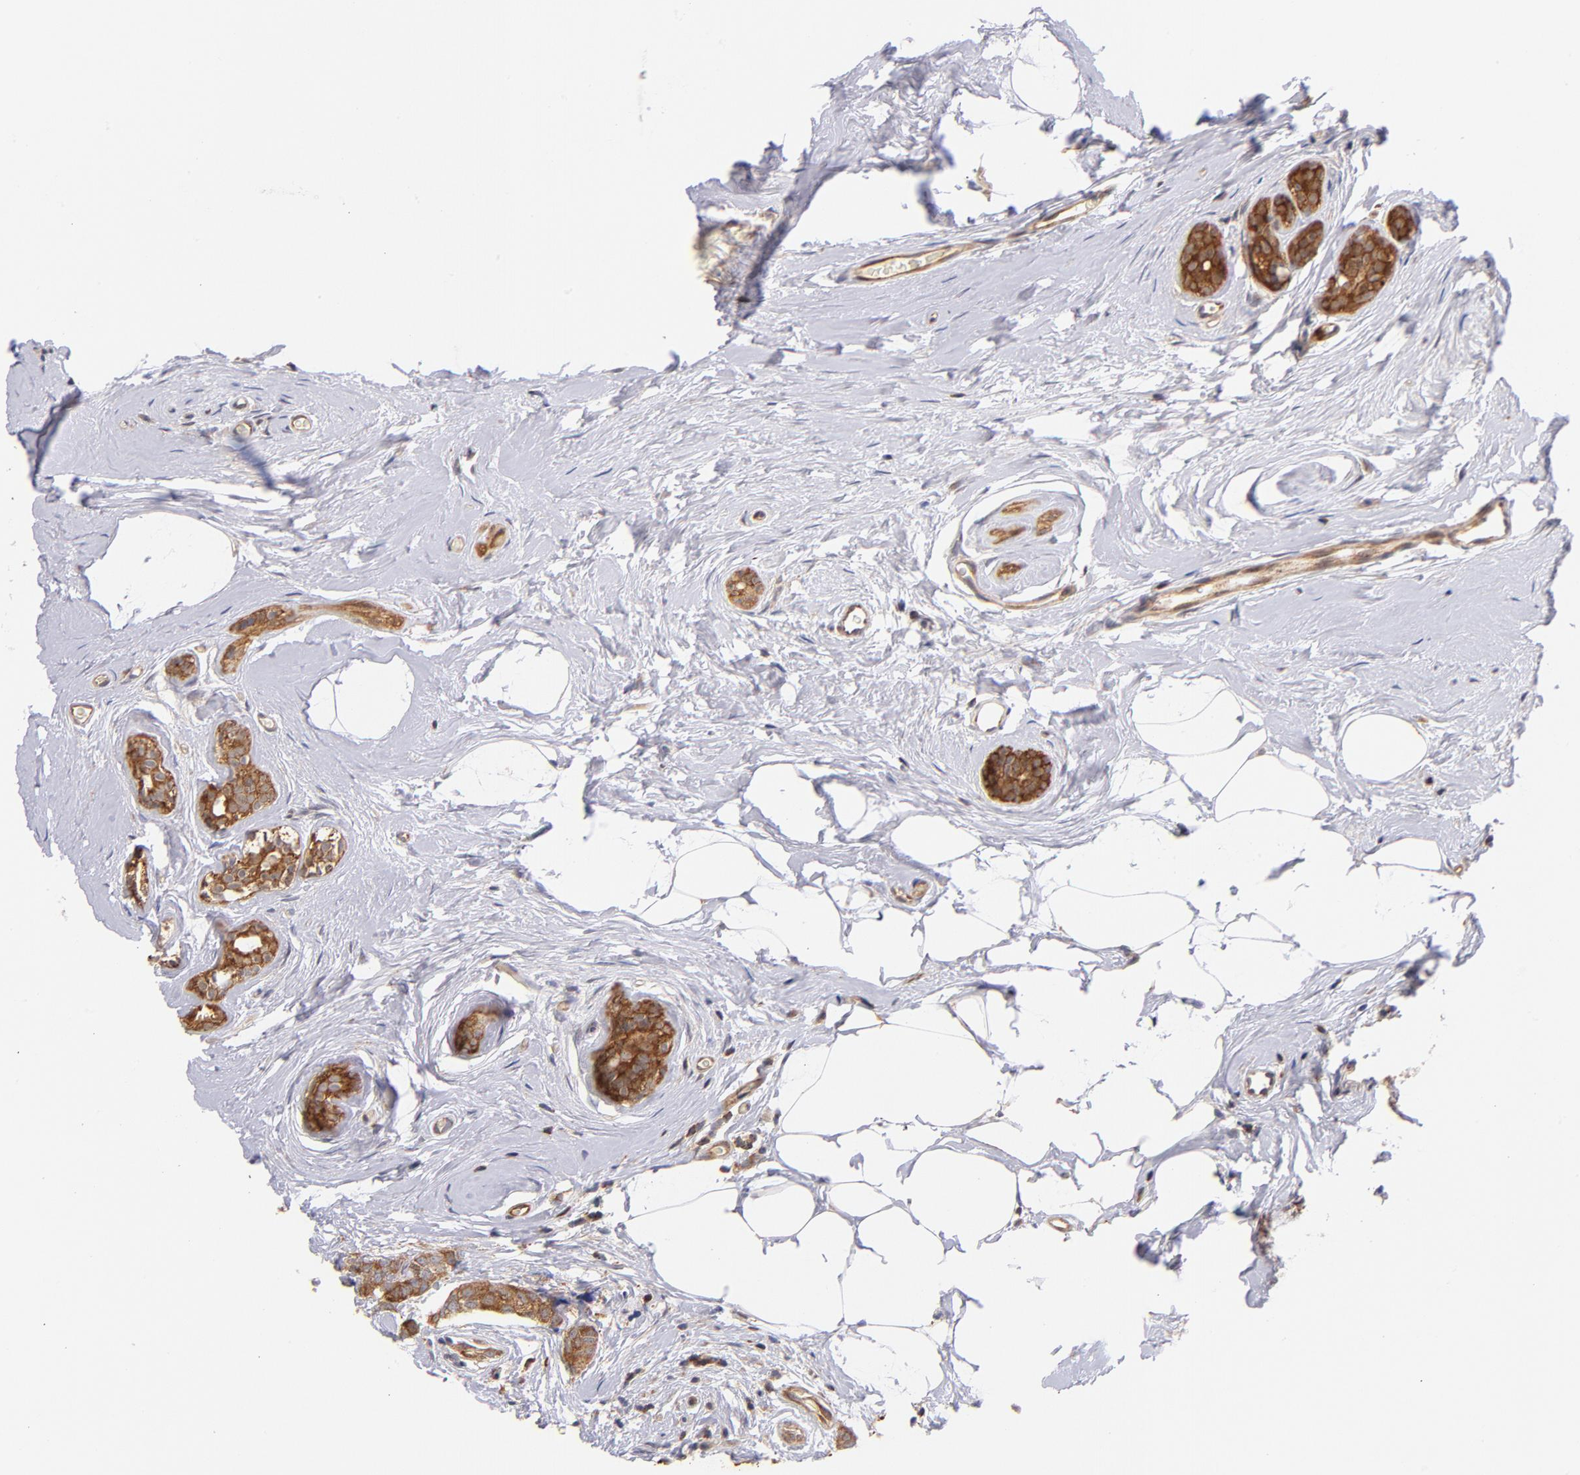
{"staining": {"intensity": "moderate", "quantity": ">75%", "location": "cytoplasmic/membranous,nuclear"}, "tissue": "breast cancer", "cell_type": "Tumor cells", "image_type": "cancer", "snomed": [{"axis": "morphology", "description": "Lobular carcinoma"}, {"axis": "topography", "description": "Breast"}], "caption": "This image reveals breast lobular carcinoma stained with immunohistochemistry to label a protein in brown. The cytoplasmic/membranous and nuclear of tumor cells show moderate positivity for the protein. Nuclei are counter-stained blue.", "gene": "YWHAB", "patient": {"sex": "female", "age": 60}}